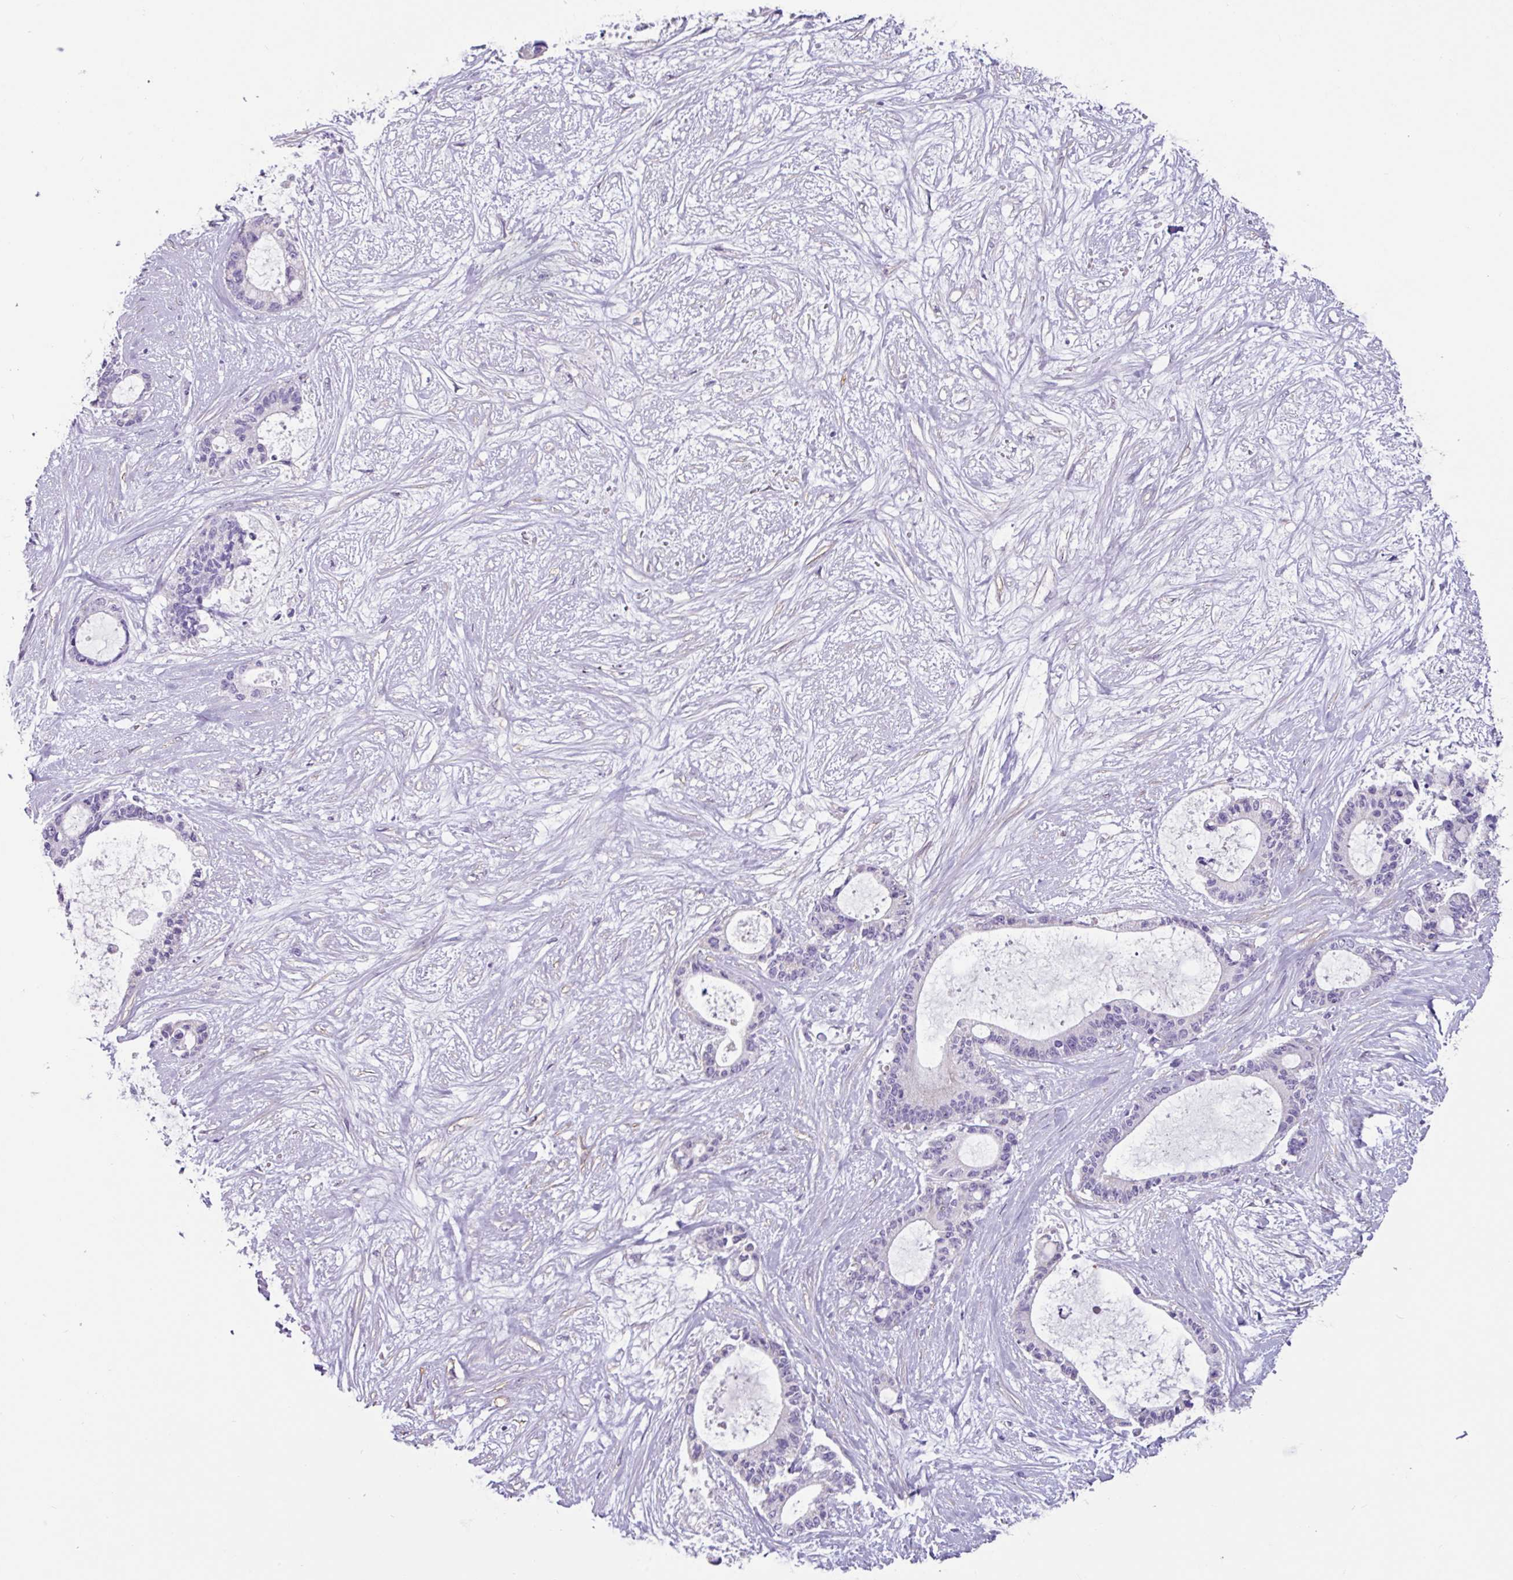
{"staining": {"intensity": "negative", "quantity": "none", "location": "none"}, "tissue": "liver cancer", "cell_type": "Tumor cells", "image_type": "cancer", "snomed": [{"axis": "morphology", "description": "Normal tissue, NOS"}, {"axis": "morphology", "description": "Cholangiocarcinoma"}, {"axis": "topography", "description": "Liver"}, {"axis": "topography", "description": "Peripheral nerve tissue"}], "caption": "Immunohistochemical staining of human liver cancer (cholangiocarcinoma) reveals no significant staining in tumor cells. (DAB immunohistochemistry (IHC) visualized using brightfield microscopy, high magnification).", "gene": "OTX1", "patient": {"sex": "female", "age": 73}}